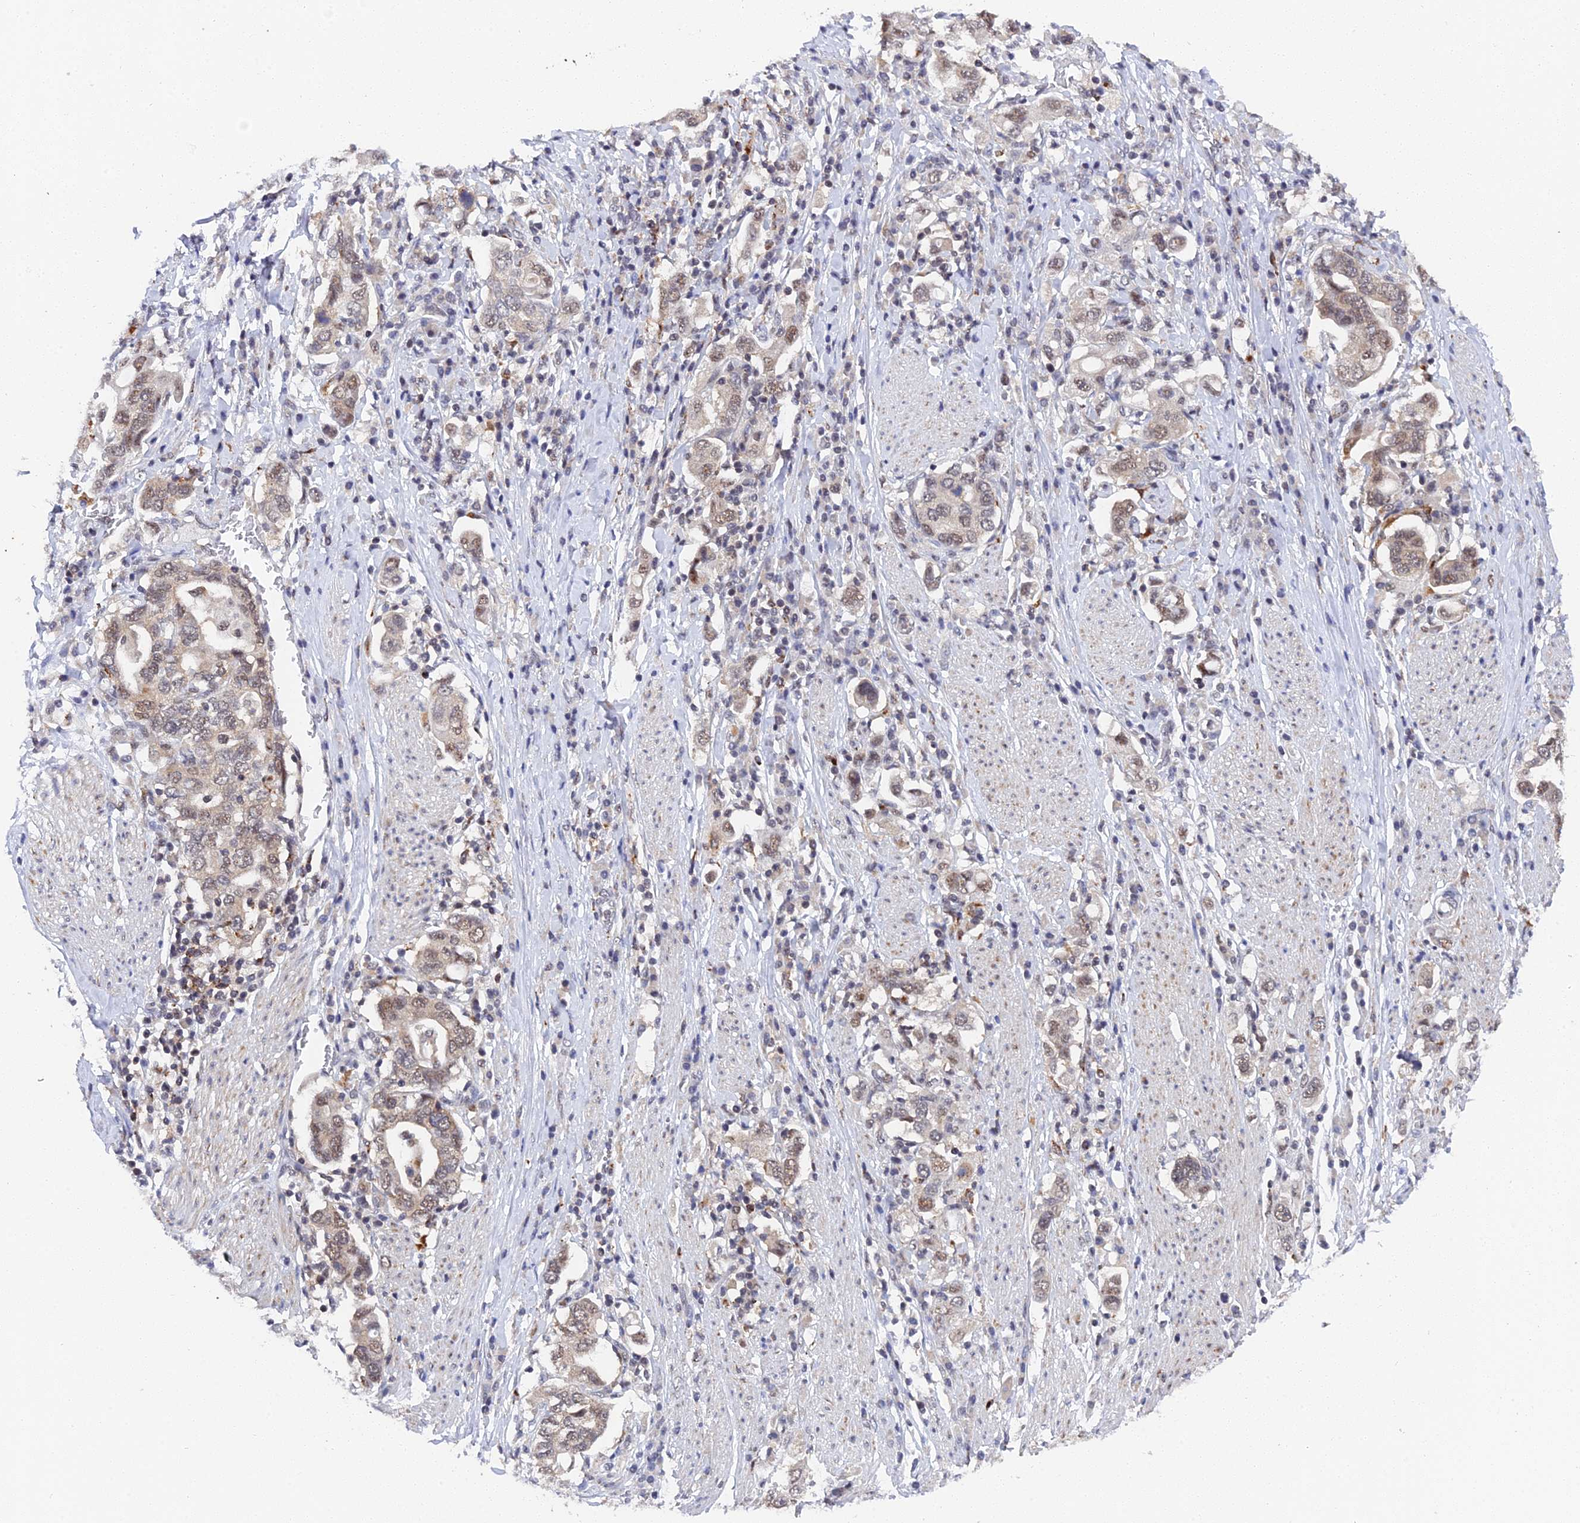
{"staining": {"intensity": "moderate", "quantity": "25%-75%", "location": "nuclear"}, "tissue": "stomach cancer", "cell_type": "Tumor cells", "image_type": "cancer", "snomed": [{"axis": "morphology", "description": "Adenocarcinoma, NOS"}, {"axis": "topography", "description": "Stomach, upper"}, {"axis": "topography", "description": "Stomach"}], "caption": "Protein staining displays moderate nuclear staining in about 25%-75% of tumor cells in stomach cancer.", "gene": "MAGOHB", "patient": {"sex": "male", "age": 62}}